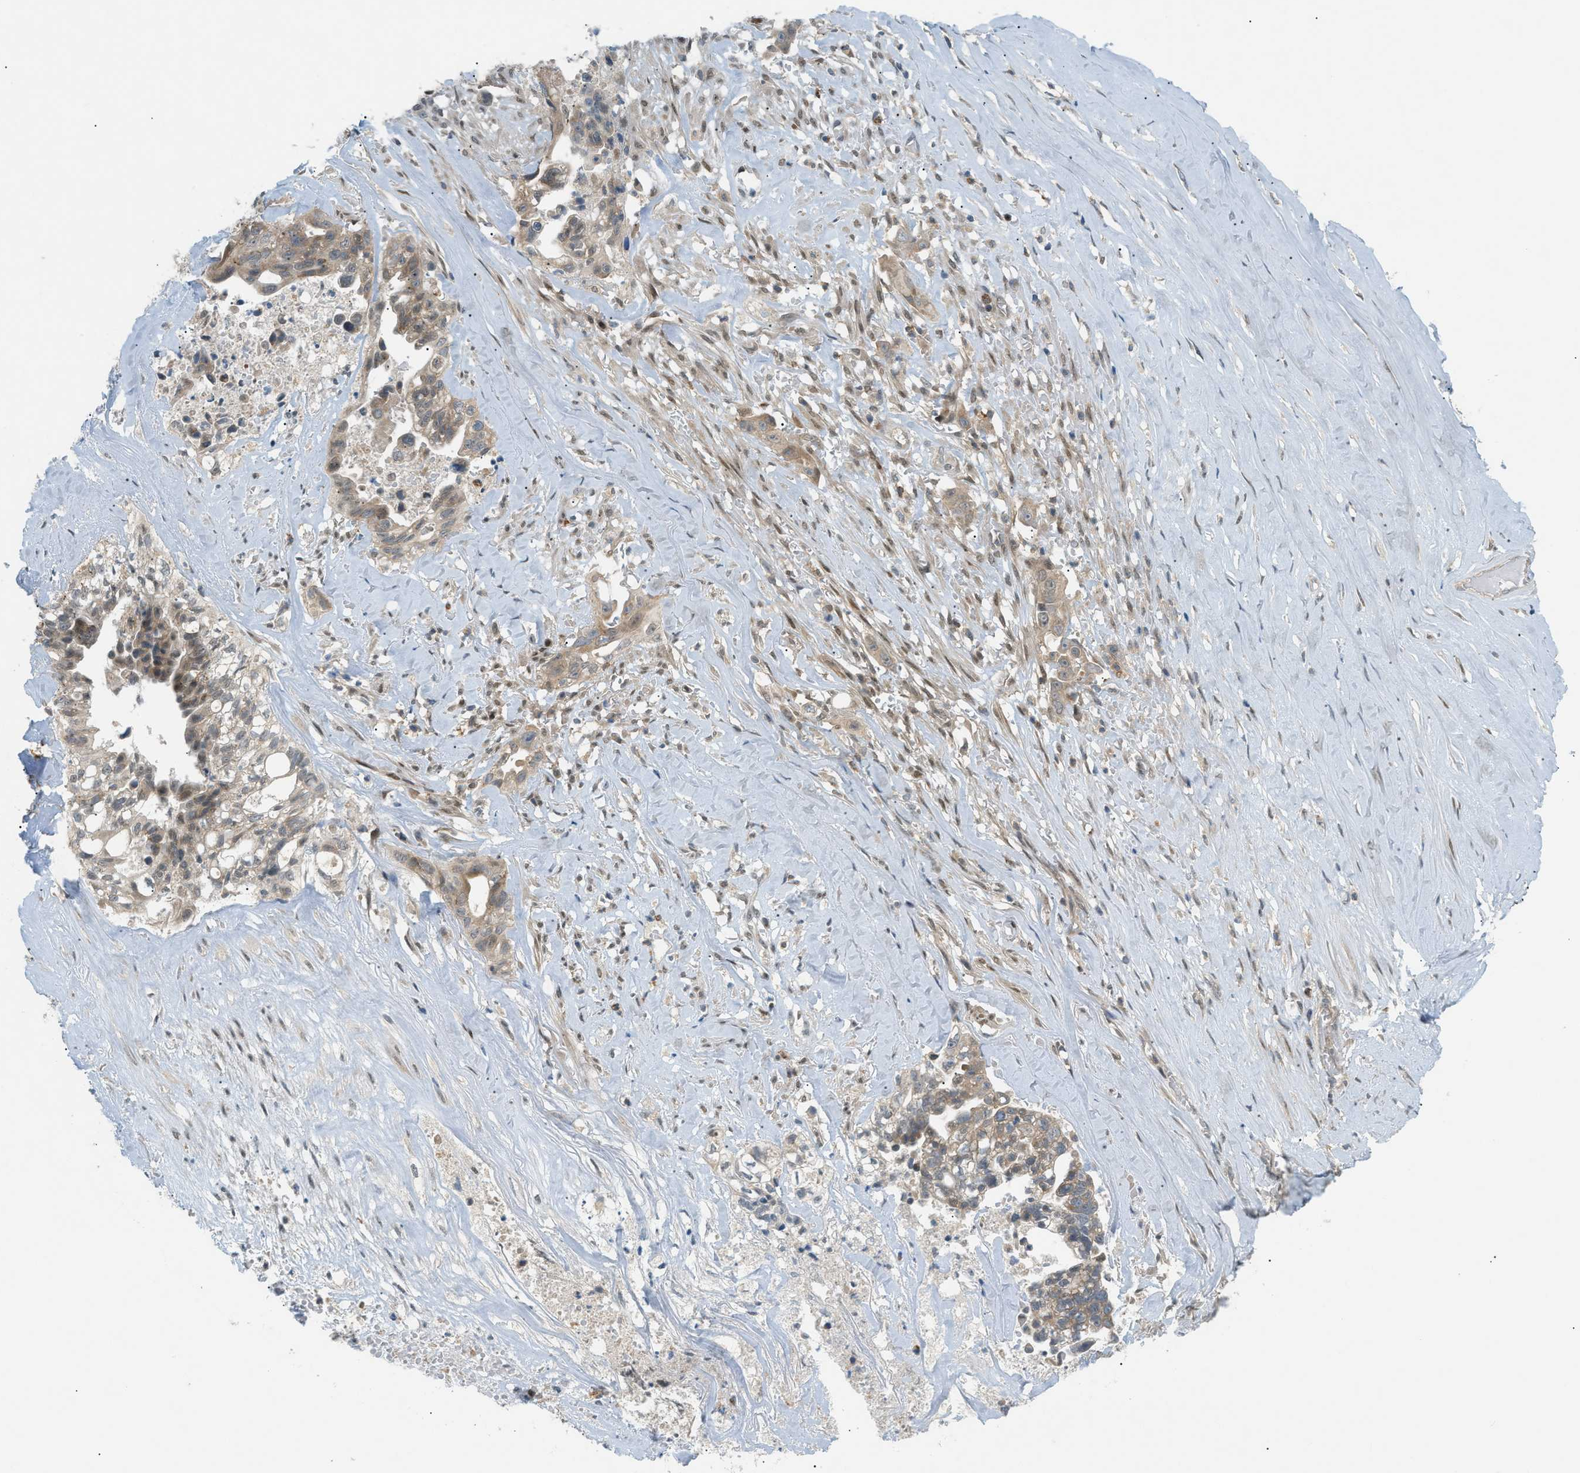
{"staining": {"intensity": "moderate", "quantity": ">75%", "location": "cytoplasmic/membranous"}, "tissue": "liver cancer", "cell_type": "Tumor cells", "image_type": "cancer", "snomed": [{"axis": "morphology", "description": "Cholangiocarcinoma"}, {"axis": "topography", "description": "Liver"}], "caption": "Immunohistochemistry (IHC) of cholangiocarcinoma (liver) shows medium levels of moderate cytoplasmic/membranous staining in about >75% of tumor cells. (Stains: DAB (3,3'-diaminobenzidine) in brown, nuclei in blue, Microscopy: brightfield microscopy at high magnification).", "gene": "DYRK1A", "patient": {"sex": "female", "age": 70}}